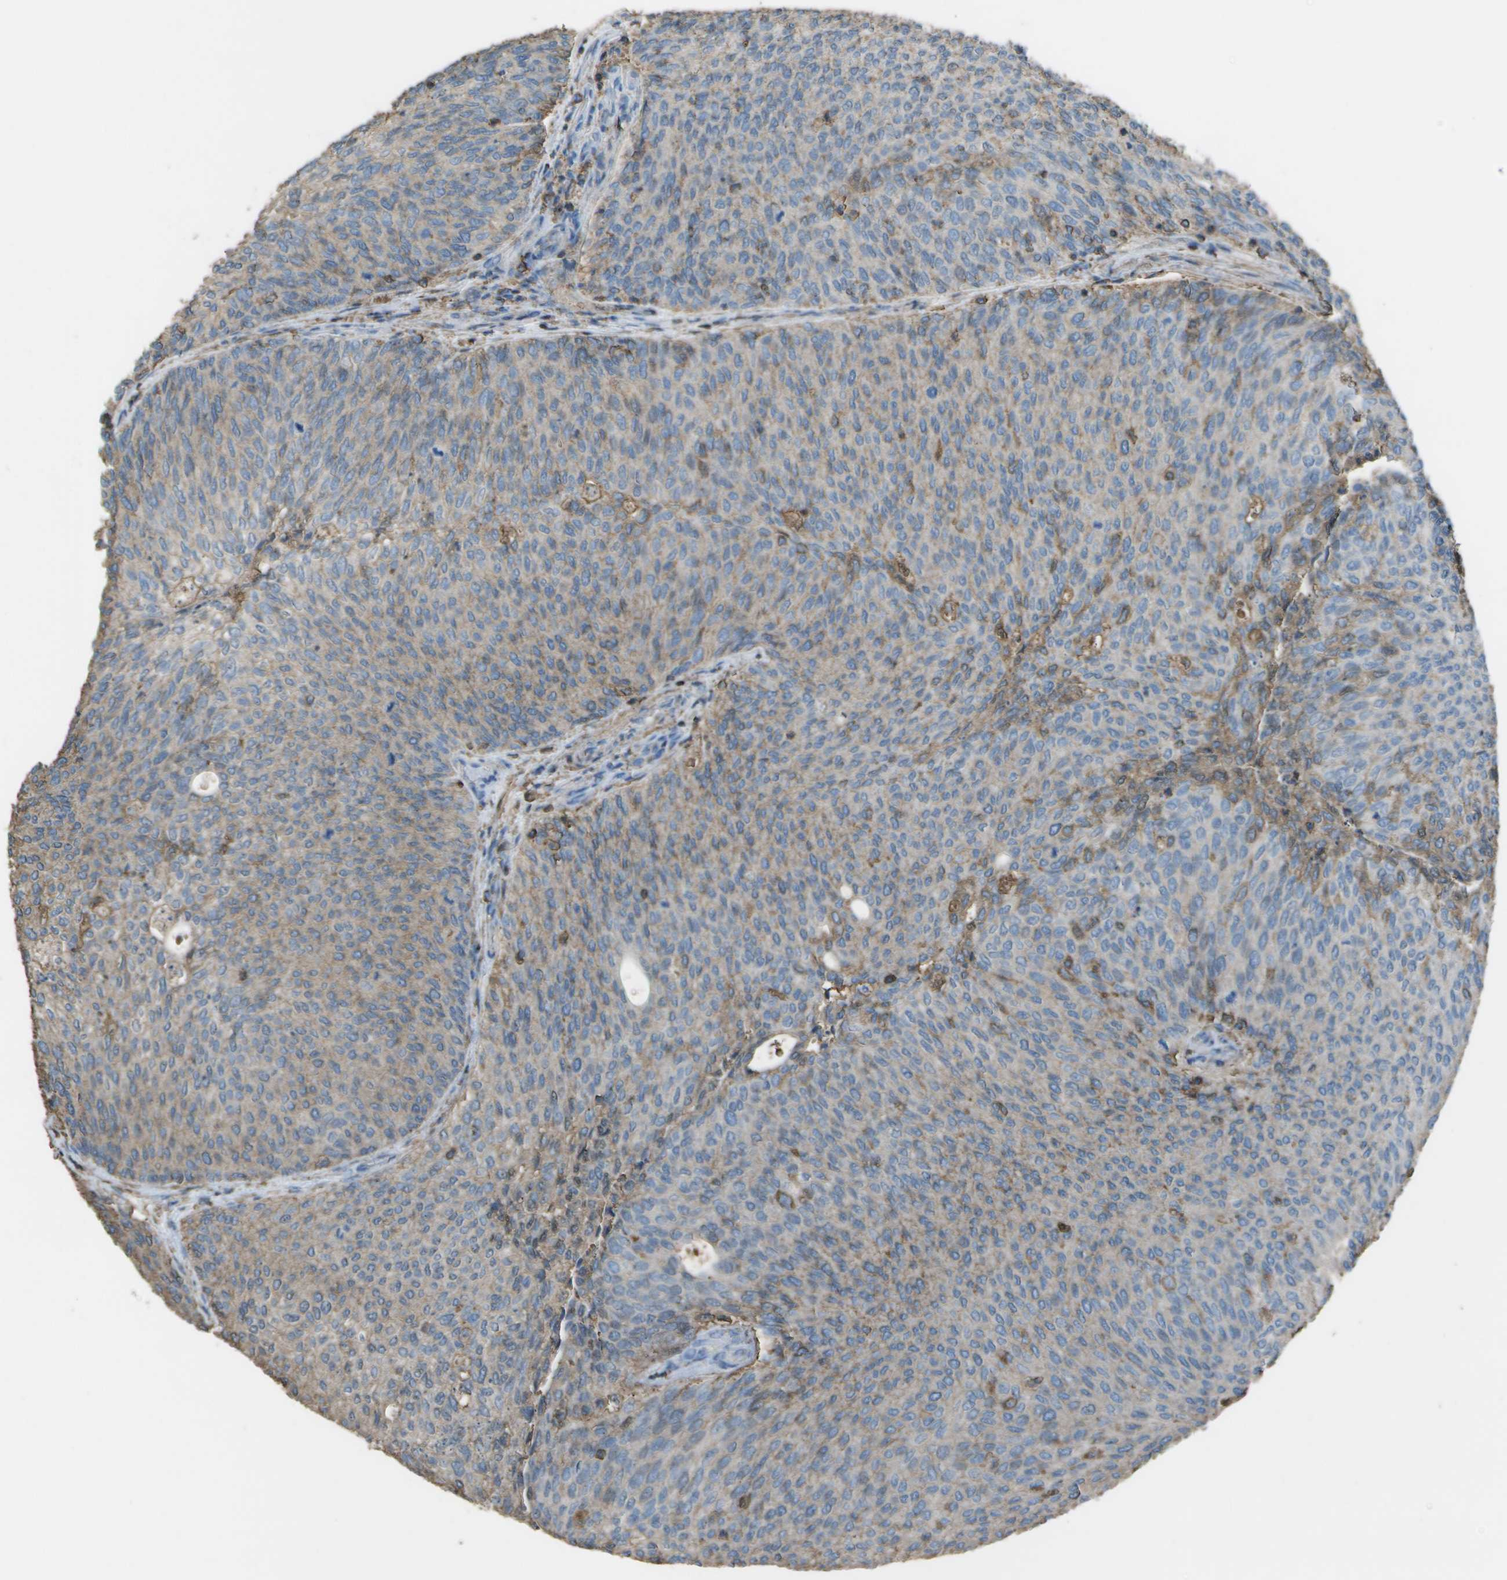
{"staining": {"intensity": "weak", "quantity": "25%-75%", "location": "cytoplasmic/membranous"}, "tissue": "urothelial cancer", "cell_type": "Tumor cells", "image_type": "cancer", "snomed": [{"axis": "morphology", "description": "Urothelial carcinoma, Low grade"}, {"axis": "topography", "description": "Urinary bladder"}], "caption": "Tumor cells show low levels of weak cytoplasmic/membranous expression in approximately 25%-75% of cells in human urothelial cancer.", "gene": "CYP4F11", "patient": {"sex": "female", "age": 79}}